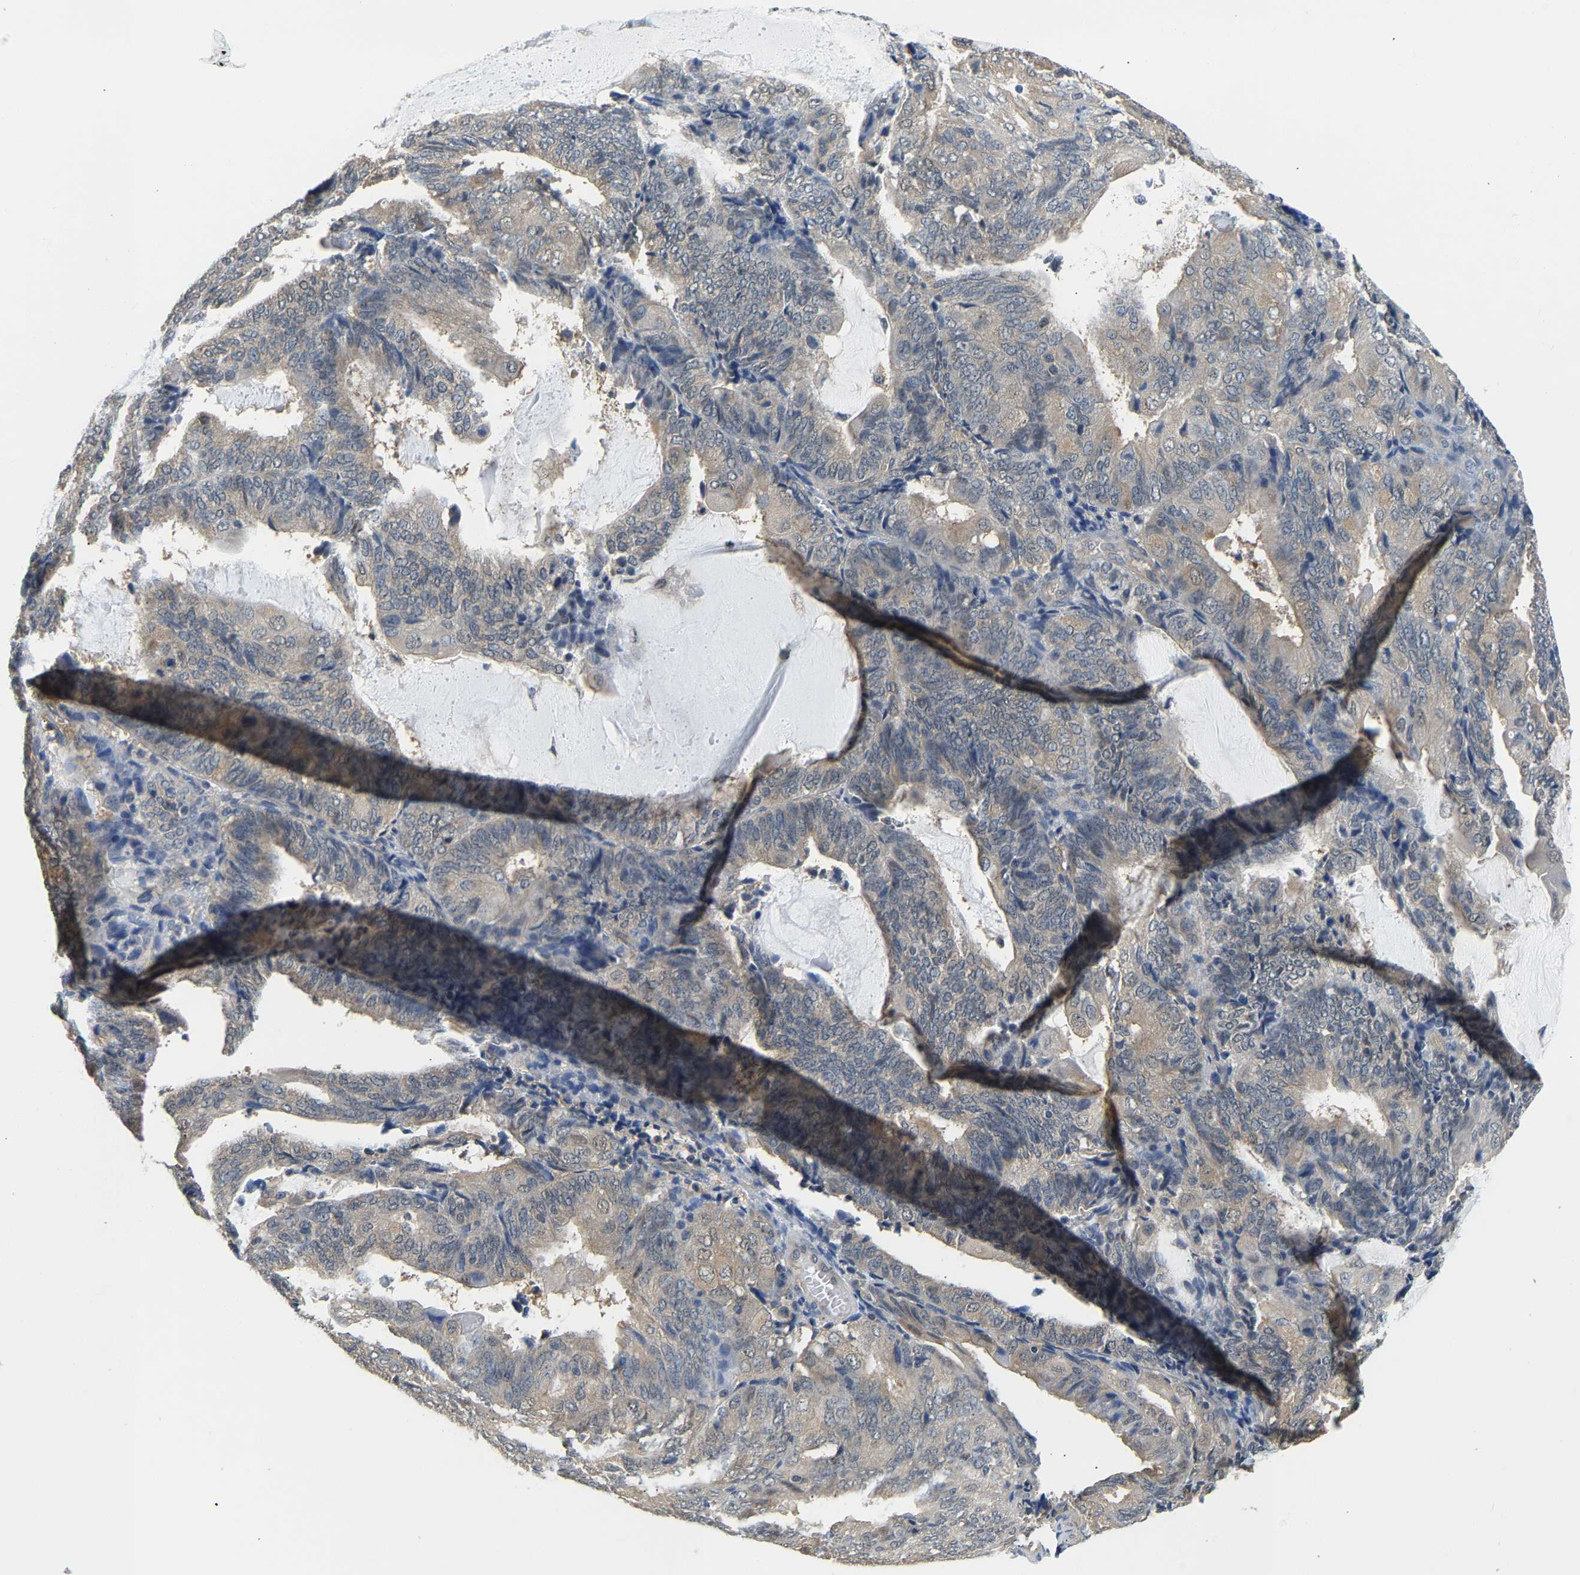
{"staining": {"intensity": "weak", "quantity": "<25%", "location": "cytoplasmic/membranous"}, "tissue": "endometrial cancer", "cell_type": "Tumor cells", "image_type": "cancer", "snomed": [{"axis": "morphology", "description": "Adenocarcinoma, NOS"}, {"axis": "topography", "description": "Endometrium"}], "caption": "Tumor cells are negative for brown protein staining in endometrial cancer (adenocarcinoma). The staining was performed using DAB (3,3'-diaminobenzidine) to visualize the protein expression in brown, while the nuclei were stained in blue with hematoxylin (Magnification: 20x).", "gene": "ARHGEF12", "patient": {"sex": "female", "age": 81}}